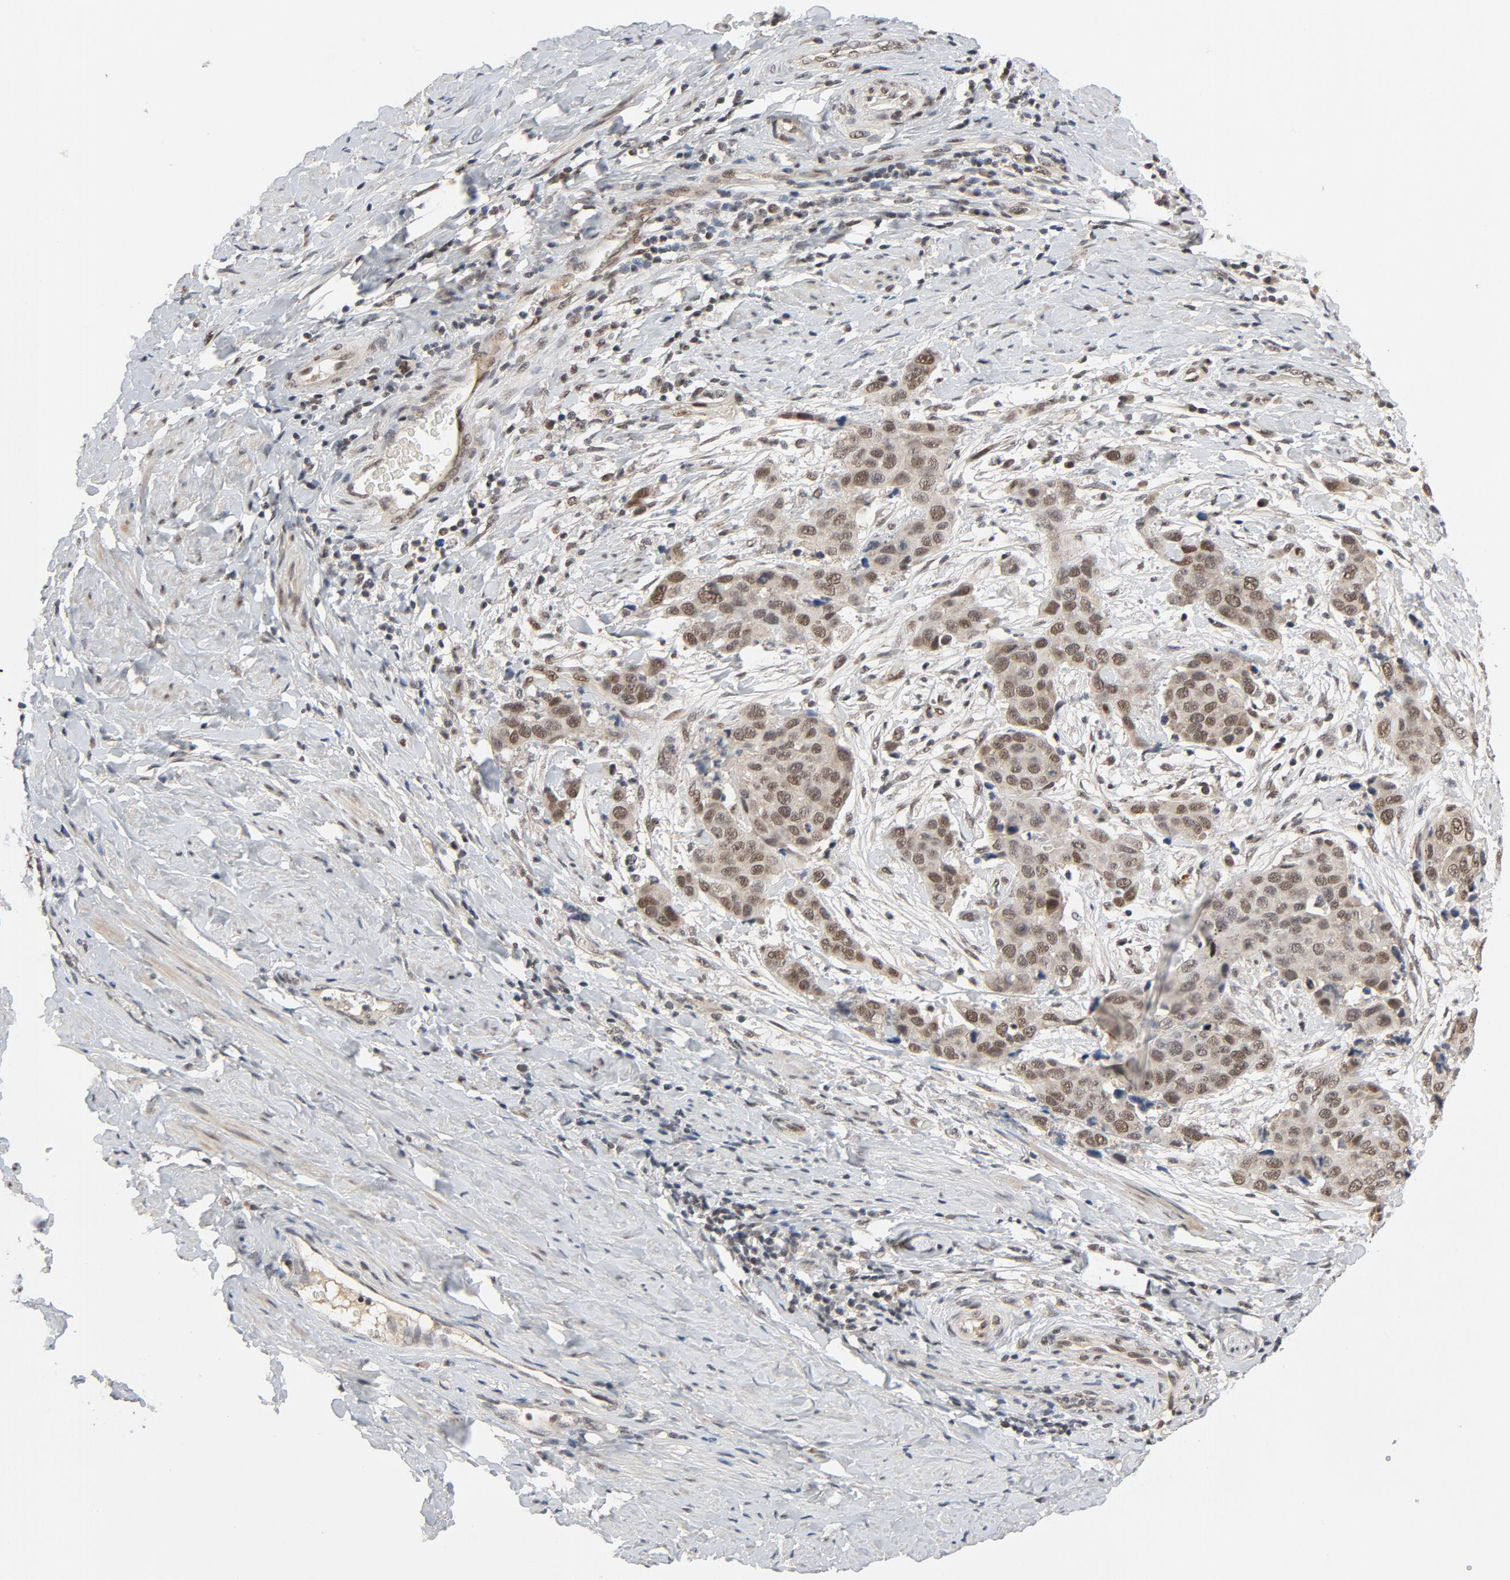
{"staining": {"intensity": "moderate", "quantity": ">75%", "location": "nuclear"}, "tissue": "cervical cancer", "cell_type": "Tumor cells", "image_type": "cancer", "snomed": [{"axis": "morphology", "description": "Squamous cell carcinoma, NOS"}, {"axis": "topography", "description": "Cervix"}], "caption": "IHC staining of cervical cancer (squamous cell carcinoma), which demonstrates medium levels of moderate nuclear staining in about >75% of tumor cells indicating moderate nuclear protein staining. The staining was performed using DAB (brown) for protein detection and nuclei were counterstained in hematoxylin (blue).", "gene": "SMARCD1", "patient": {"sex": "female", "age": 54}}